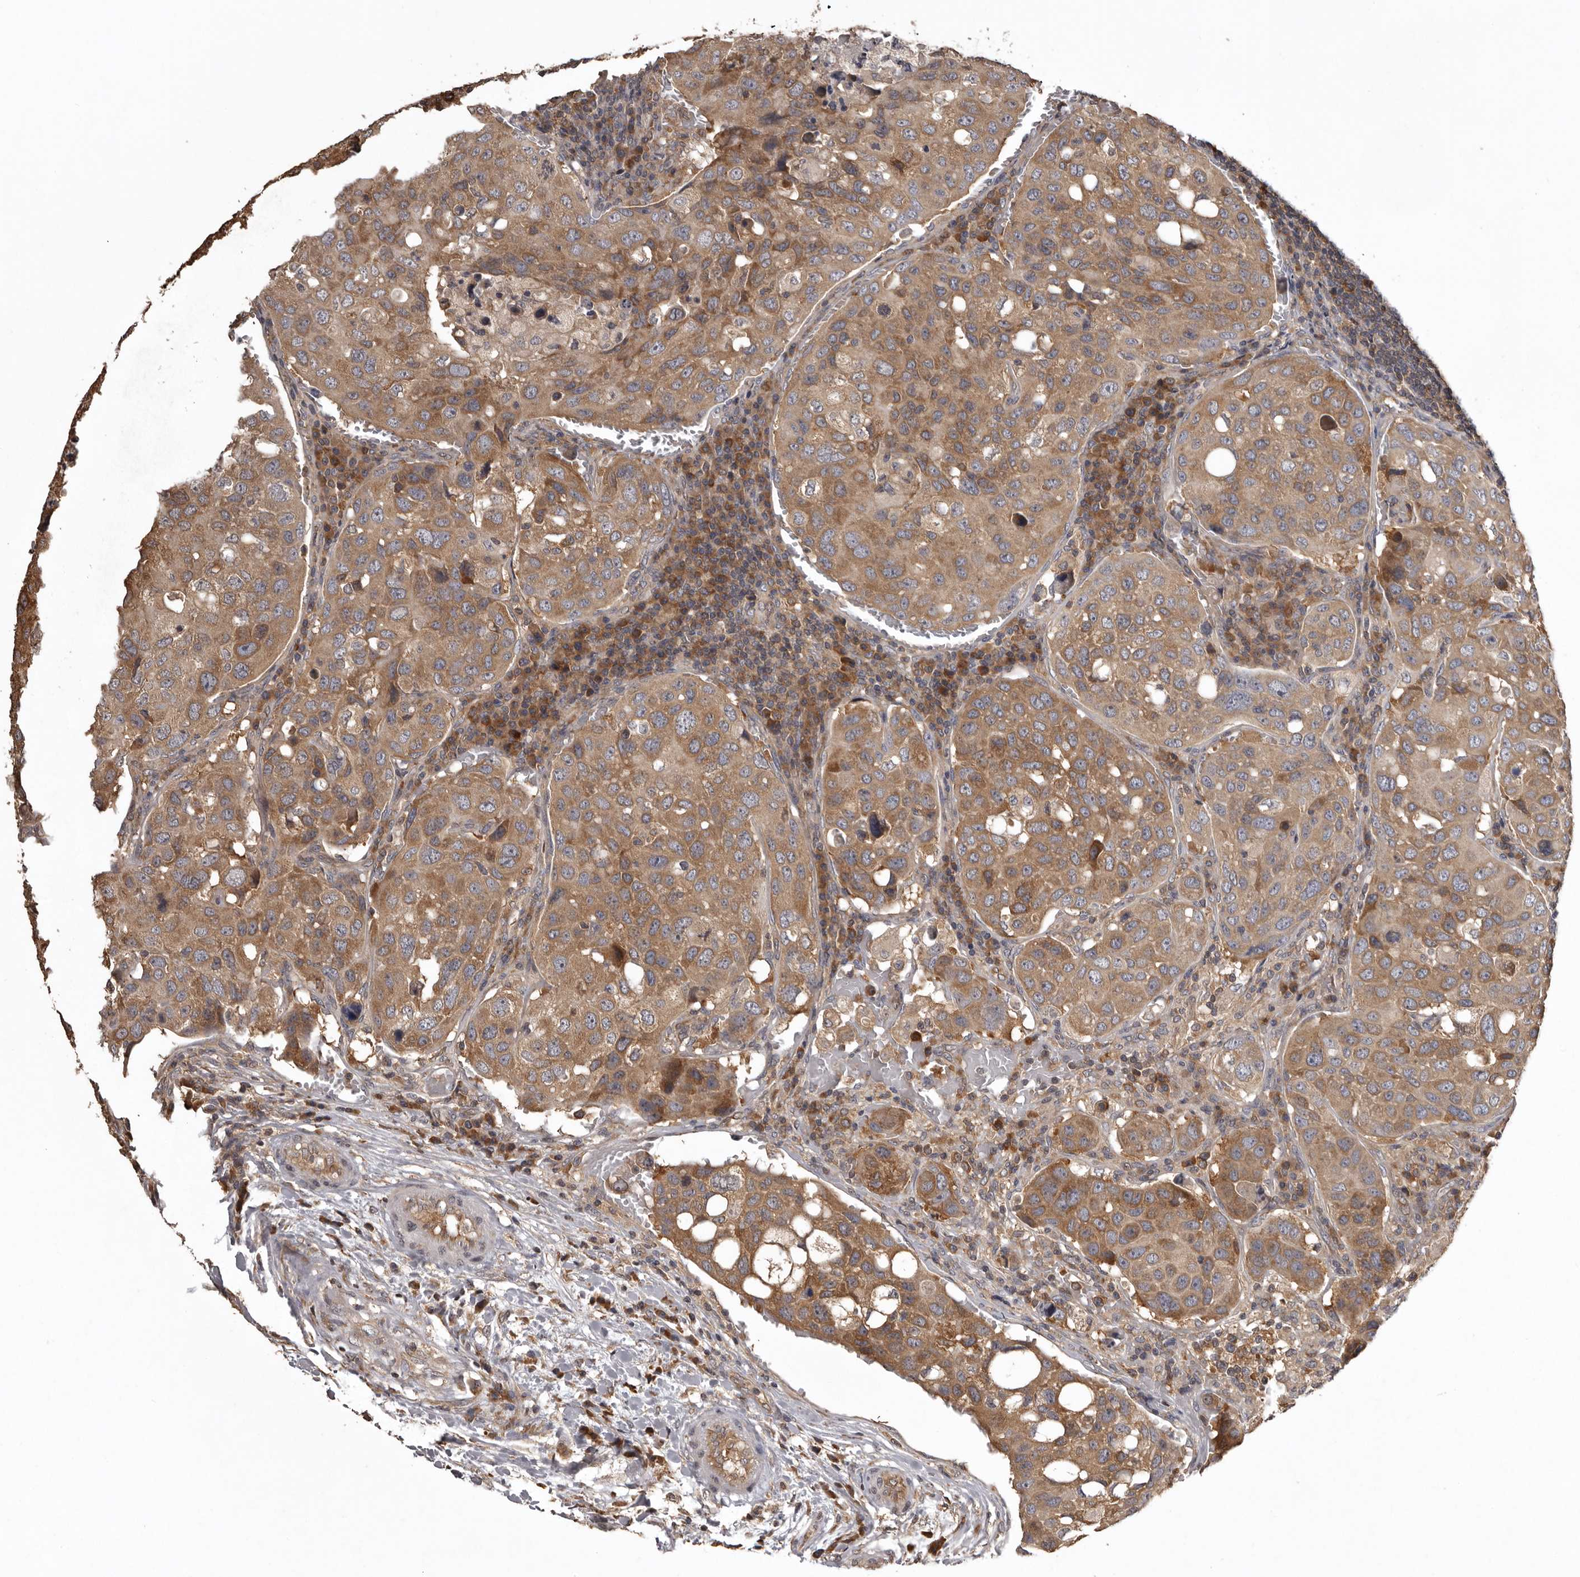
{"staining": {"intensity": "moderate", "quantity": ">75%", "location": "cytoplasmic/membranous"}, "tissue": "urothelial cancer", "cell_type": "Tumor cells", "image_type": "cancer", "snomed": [{"axis": "morphology", "description": "Urothelial carcinoma, High grade"}, {"axis": "topography", "description": "Lymph node"}, {"axis": "topography", "description": "Urinary bladder"}], "caption": "There is medium levels of moderate cytoplasmic/membranous expression in tumor cells of urothelial cancer, as demonstrated by immunohistochemical staining (brown color).", "gene": "DARS1", "patient": {"sex": "male", "age": 51}}